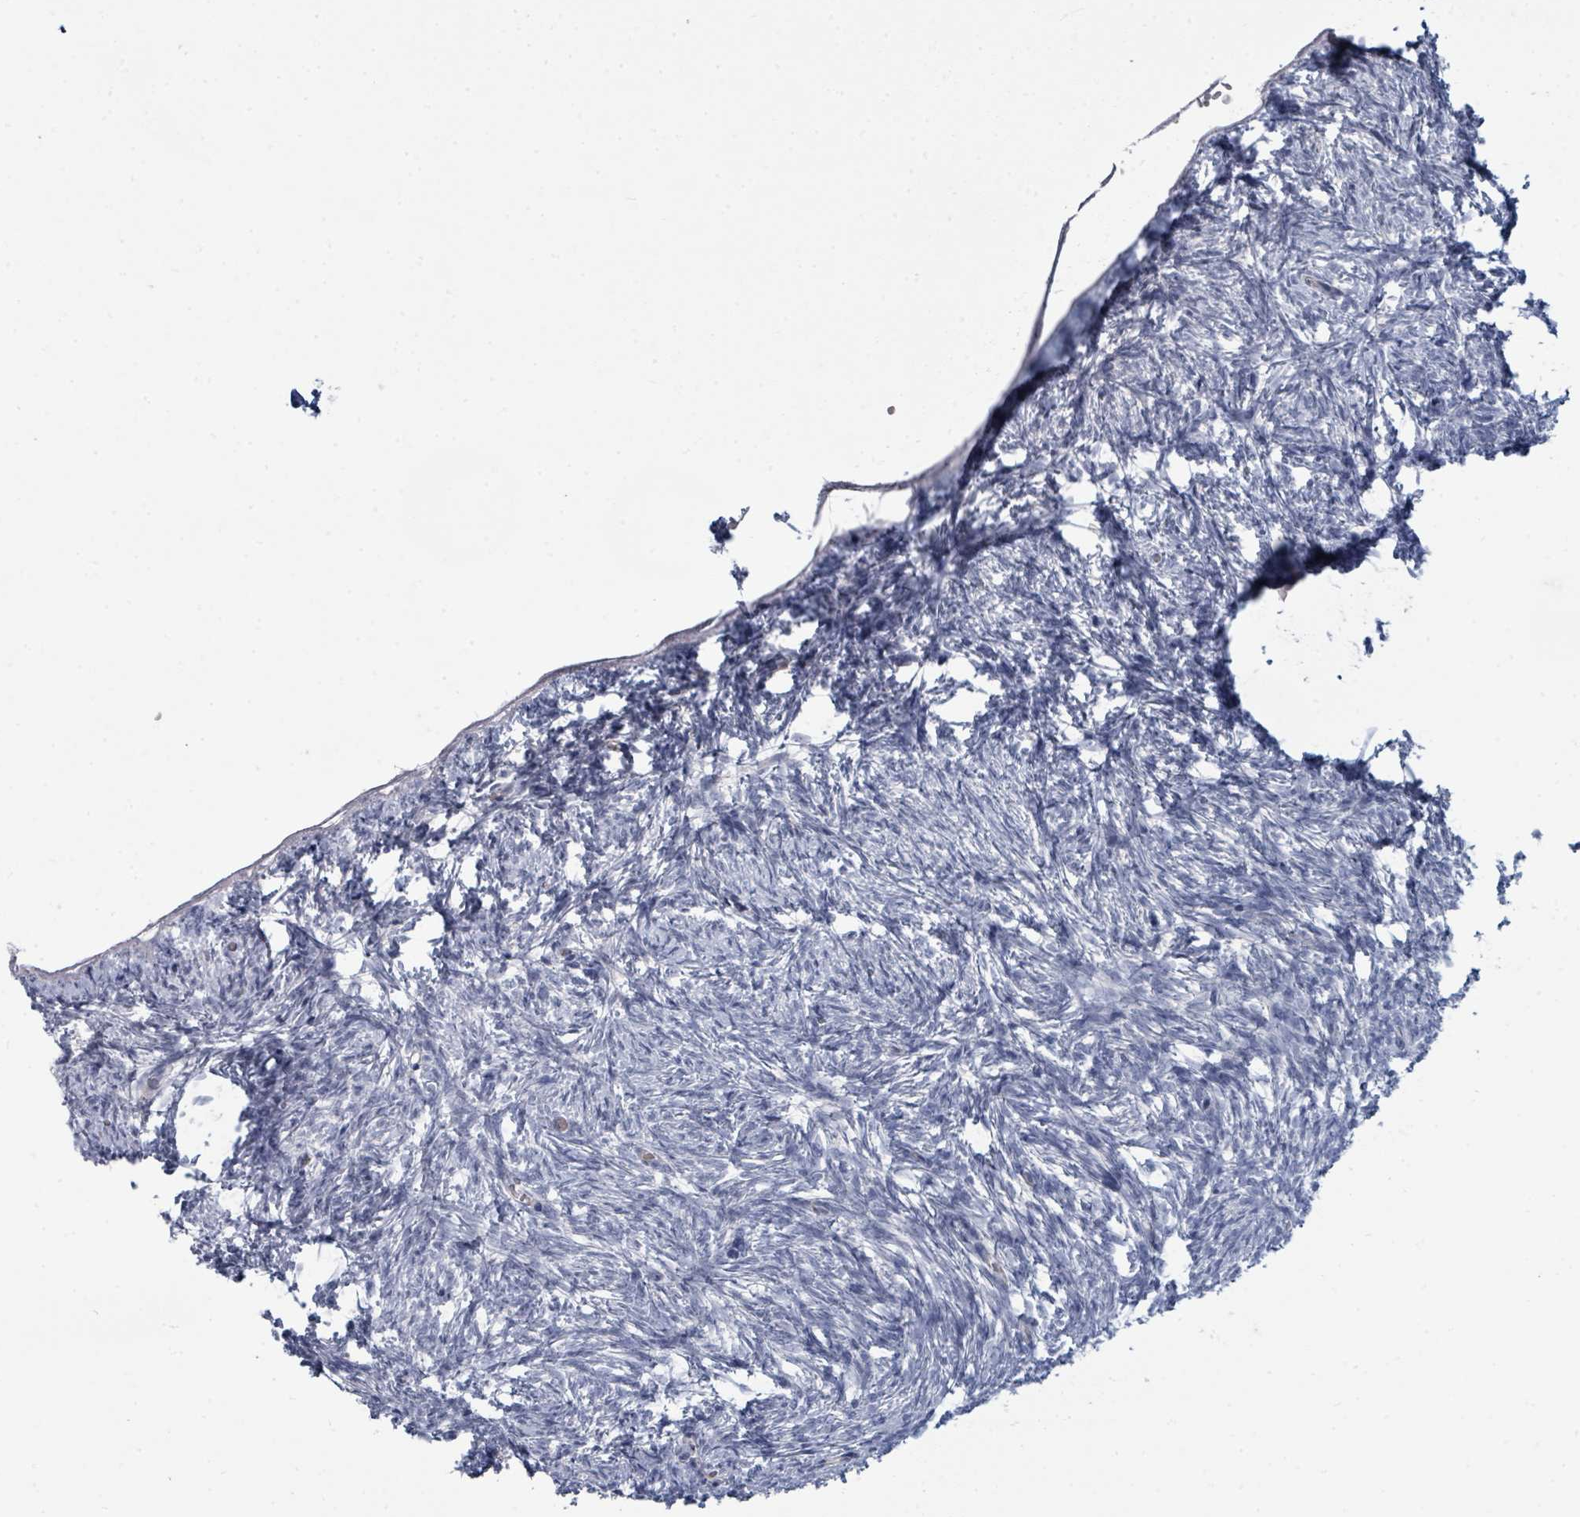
{"staining": {"intensity": "negative", "quantity": "none", "location": "none"}, "tissue": "ovary", "cell_type": "Ovarian stroma cells", "image_type": "normal", "snomed": [{"axis": "morphology", "description": "Normal tissue, NOS"}, {"axis": "topography", "description": "Ovary"}], "caption": "Immunohistochemistry (IHC) histopathology image of unremarkable ovary stained for a protein (brown), which shows no positivity in ovarian stroma cells. Brightfield microscopy of immunohistochemistry (IHC) stained with DAB (3,3'-diaminobenzidine) (brown) and hematoxylin (blue), captured at high magnification.", "gene": "SLC25A45", "patient": {"sex": "female", "age": 51}}